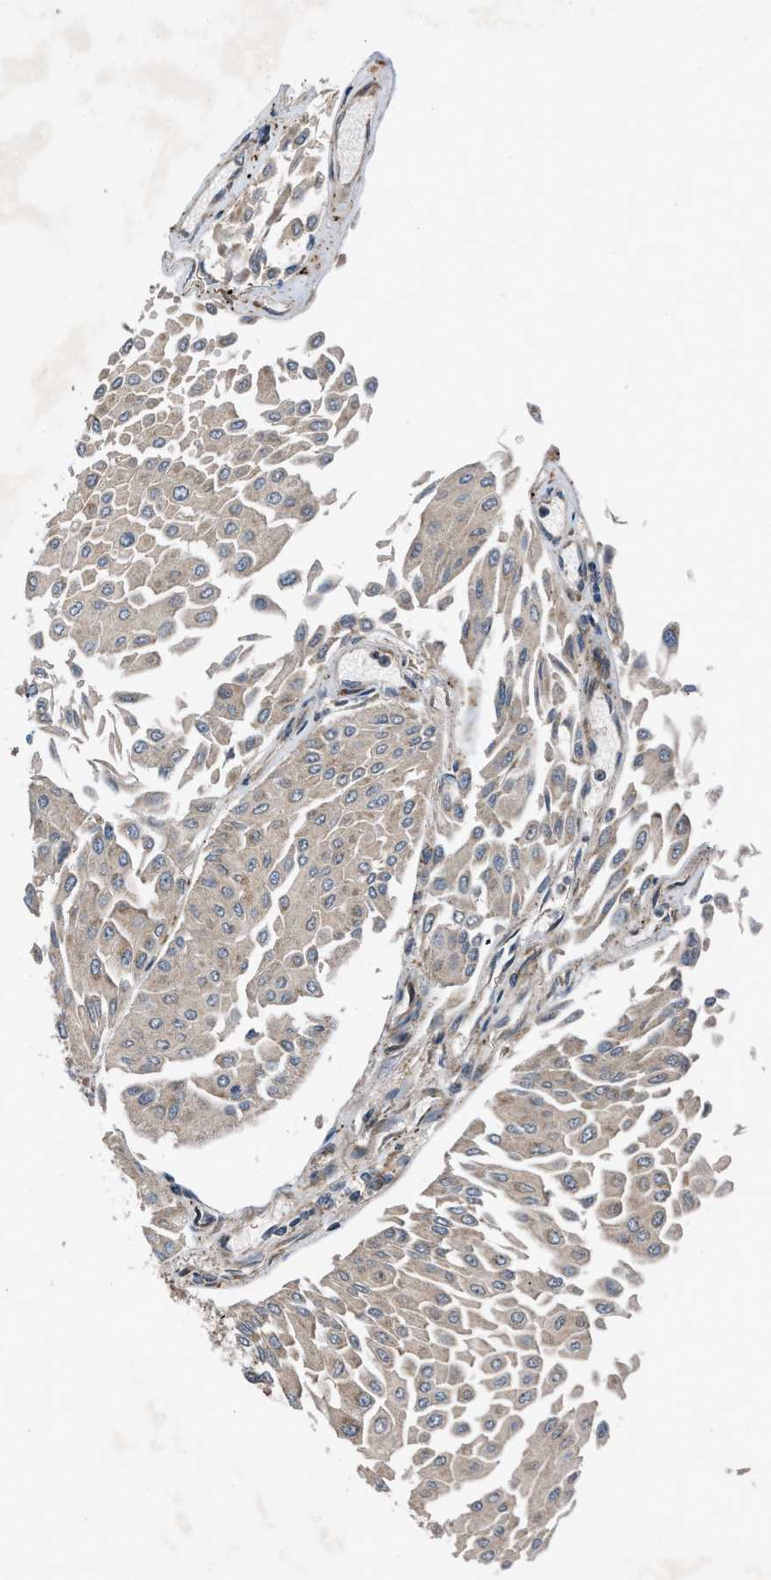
{"staining": {"intensity": "weak", "quantity": ">75%", "location": "cytoplasmic/membranous"}, "tissue": "urothelial cancer", "cell_type": "Tumor cells", "image_type": "cancer", "snomed": [{"axis": "morphology", "description": "Urothelial carcinoma, Low grade"}, {"axis": "topography", "description": "Urinary bladder"}], "caption": "Tumor cells exhibit low levels of weak cytoplasmic/membranous staining in about >75% of cells in human urothelial cancer.", "gene": "AP3M2", "patient": {"sex": "male", "age": 67}}